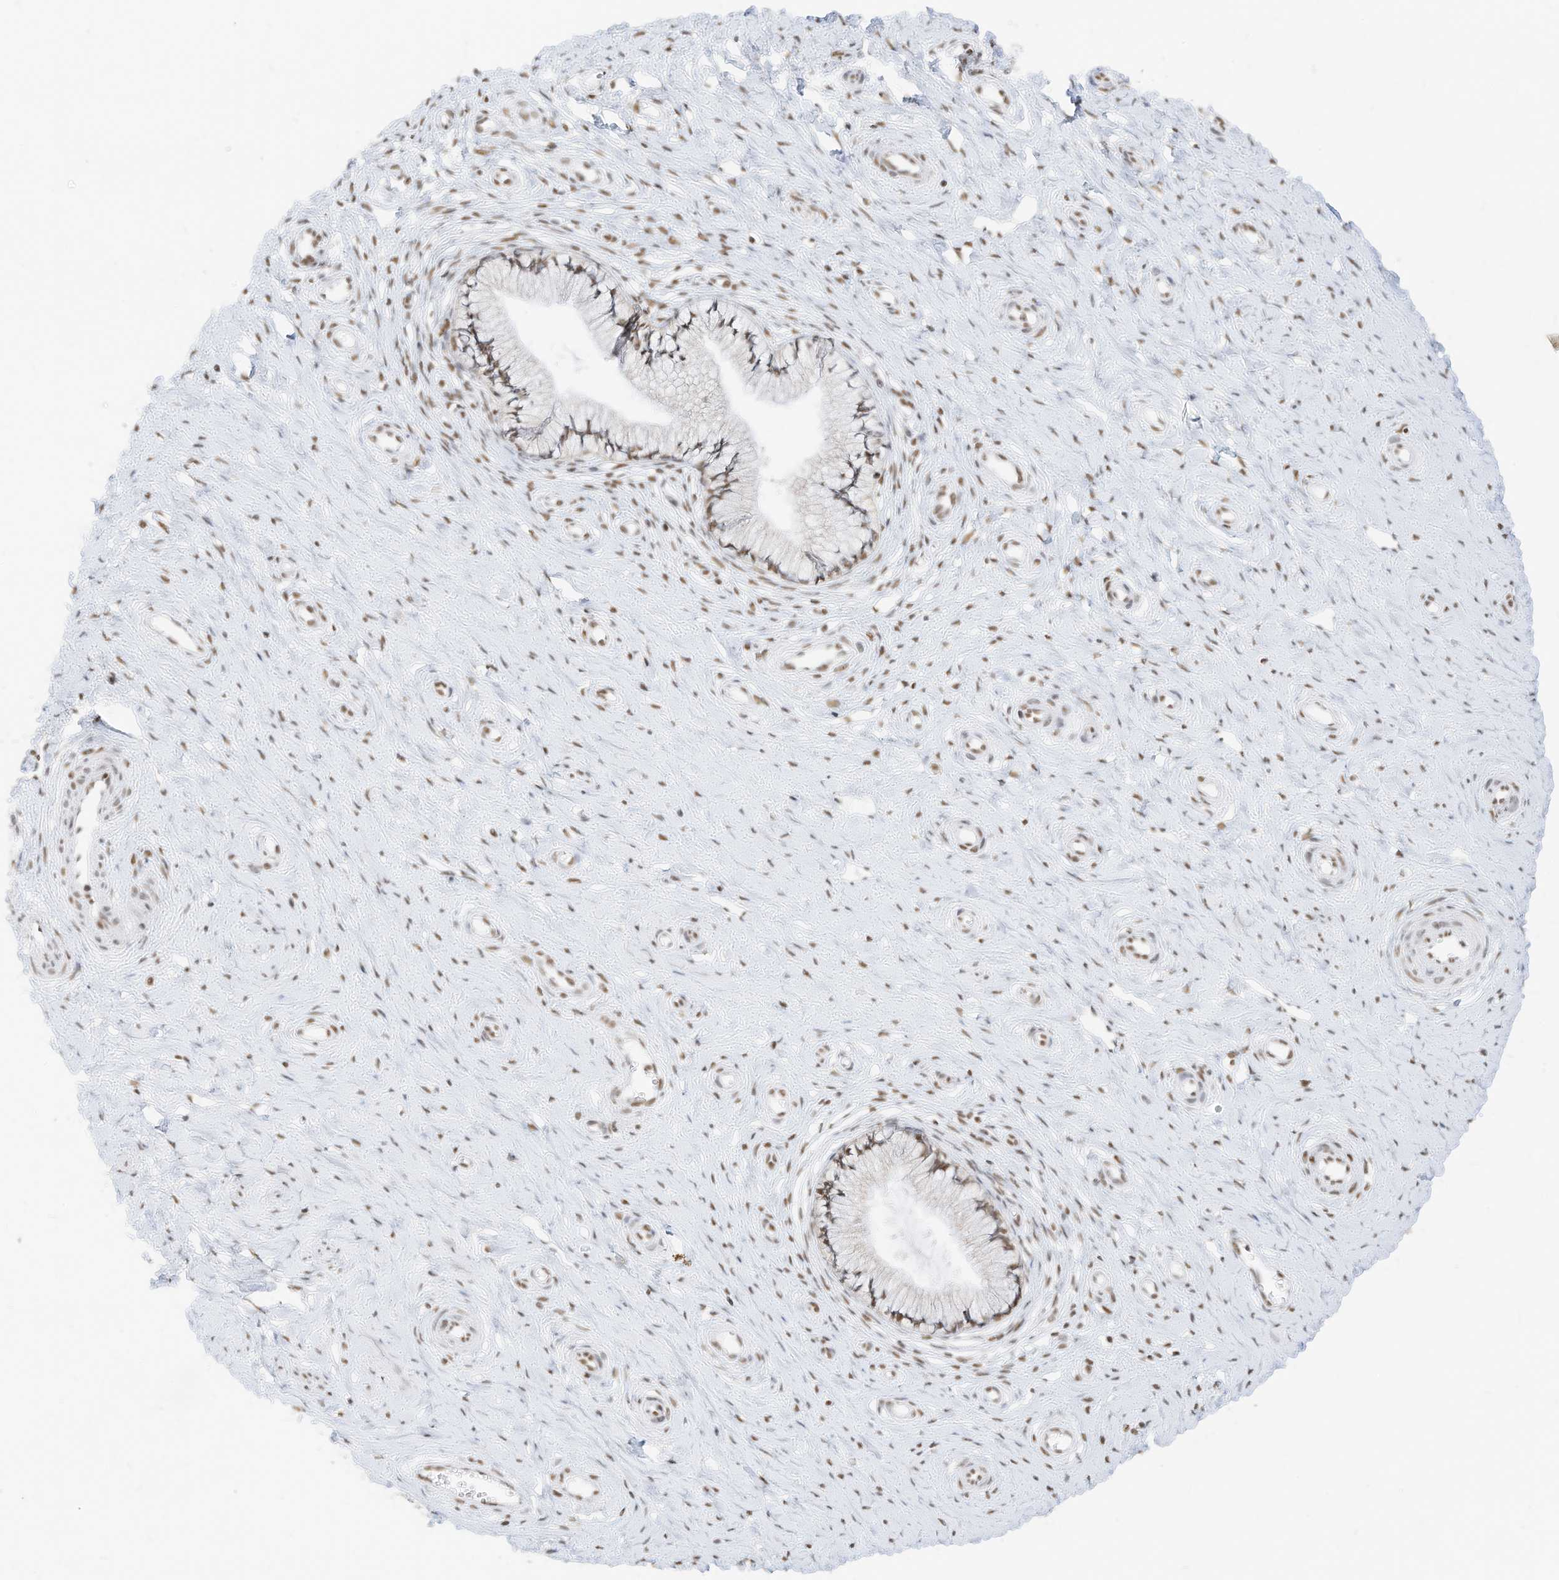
{"staining": {"intensity": "moderate", "quantity": ">75%", "location": "nuclear"}, "tissue": "cervix", "cell_type": "Glandular cells", "image_type": "normal", "snomed": [{"axis": "morphology", "description": "Normal tissue, NOS"}, {"axis": "topography", "description": "Cervix"}], "caption": "IHC of benign cervix demonstrates medium levels of moderate nuclear staining in approximately >75% of glandular cells.", "gene": "SMARCA2", "patient": {"sex": "female", "age": 36}}